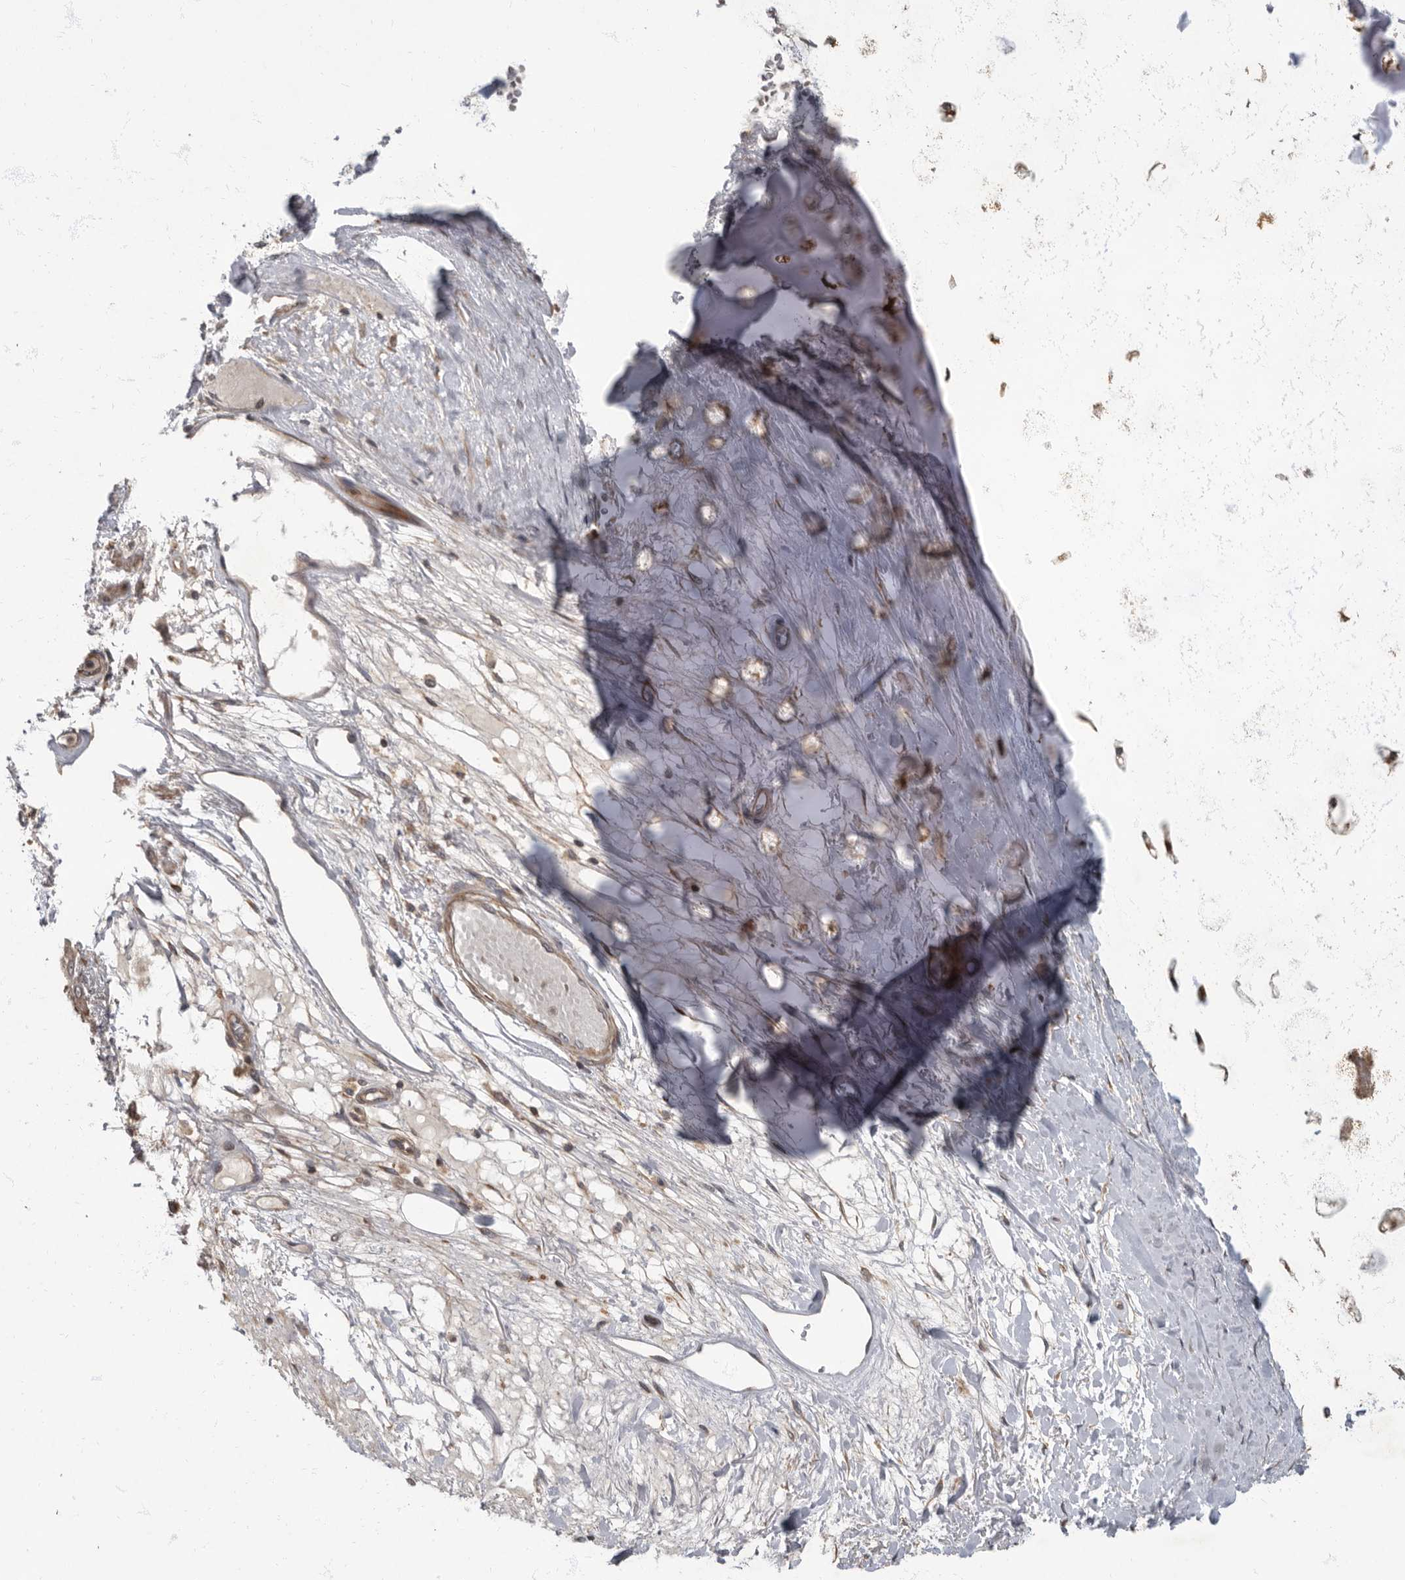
{"staining": {"intensity": "moderate", "quantity": ">75%", "location": "cytoplasmic/membranous"}, "tissue": "adipose tissue", "cell_type": "Adipocytes", "image_type": "normal", "snomed": [{"axis": "morphology", "description": "Normal tissue, NOS"}, {"axis": "topography", "description": "Bronchus"}], "caption": "Human adipose tissue stained with a brown dye exhibits moderate cytoplasmic/membranous positive positivity in about >75% of adipocytes.", "gene": "IQCK", "patient": {"sex": "male", "age": 66}}